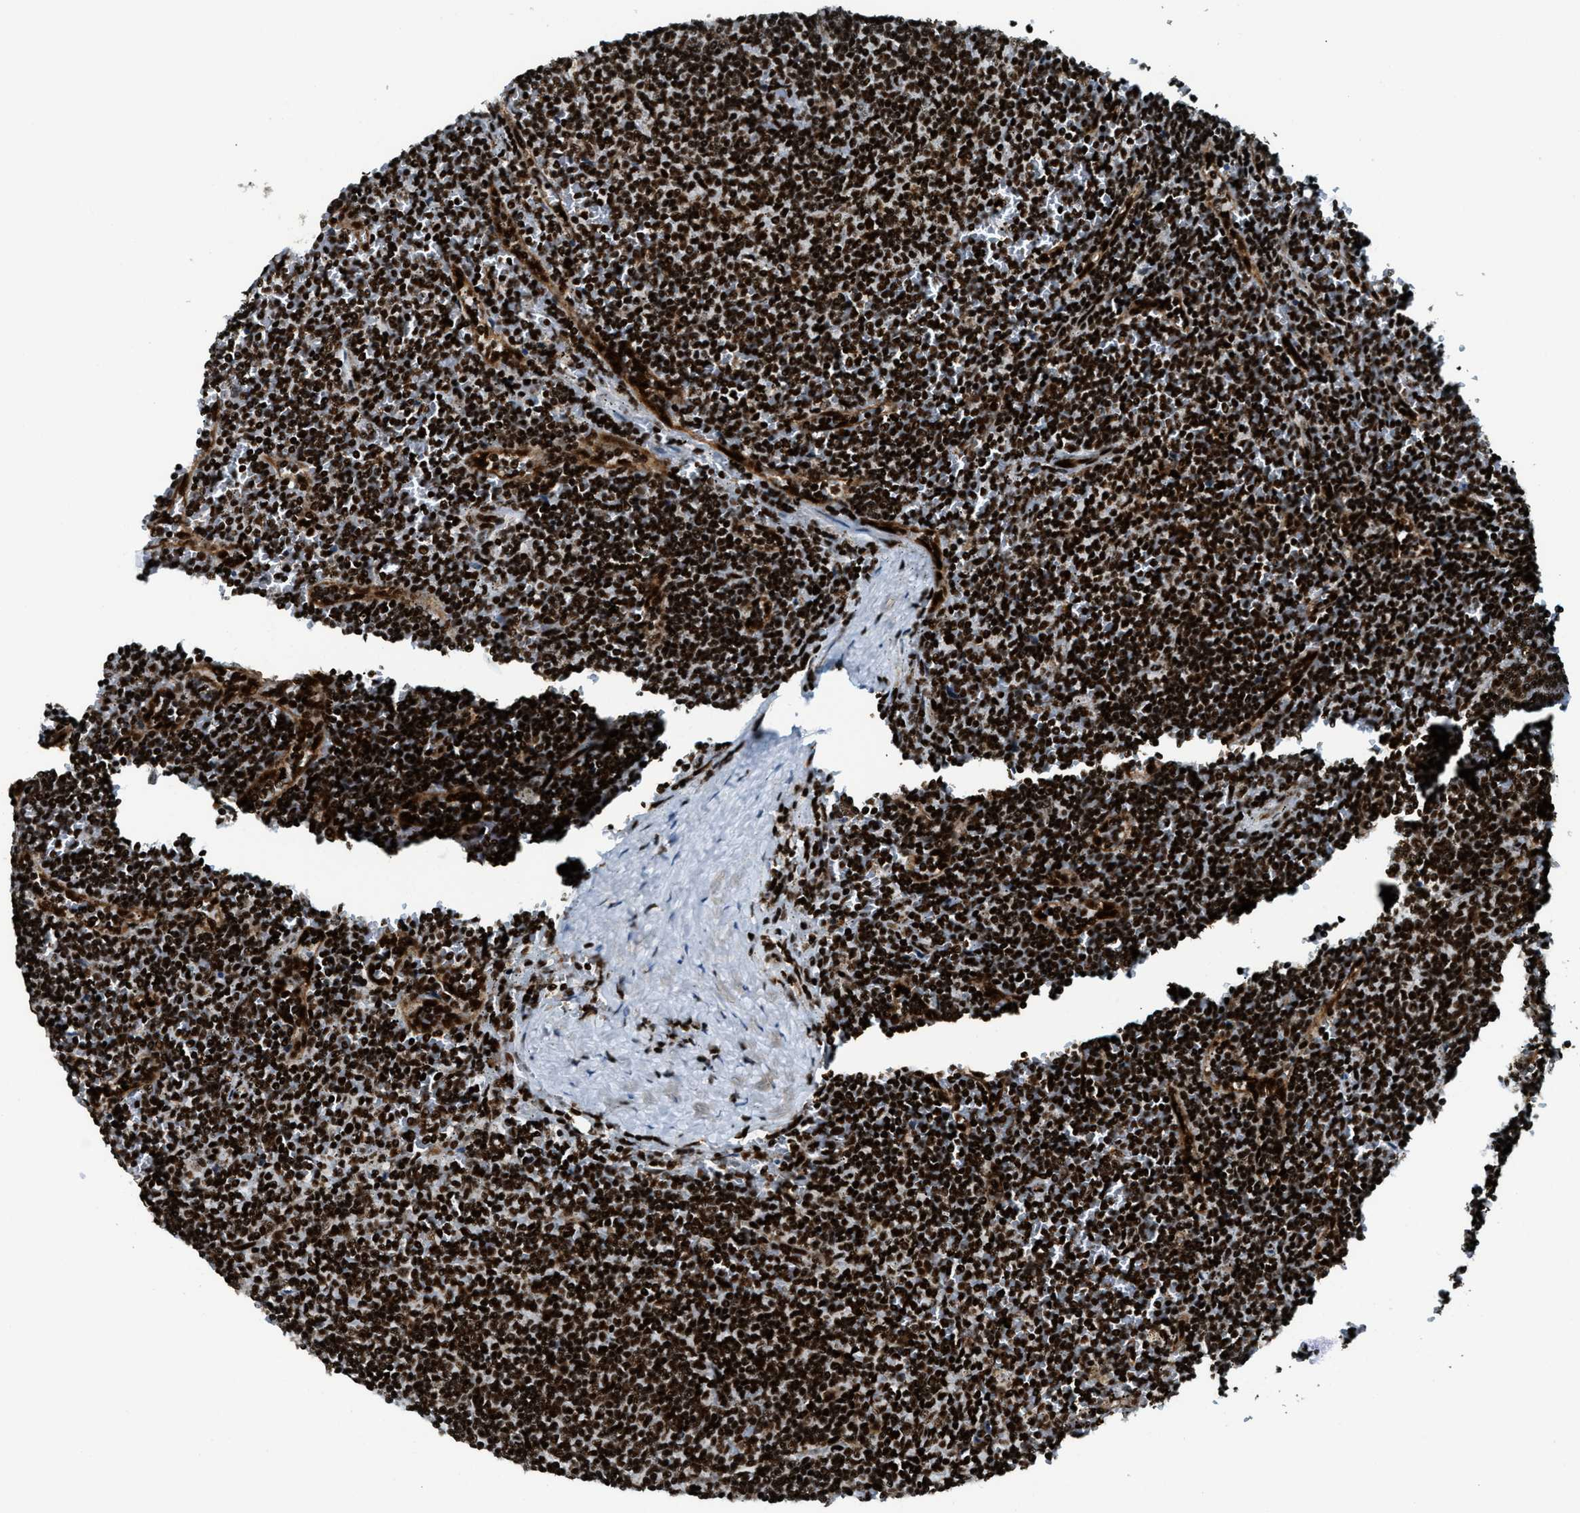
{"staining": {"intensity": "strong", "quantity": ">75%", "location": "nuclear"}, "tissue": "lymphoma", "cell_type": "Tumor cells", "image_type": "cancer", "snomed": [{"axis": "morphology", "description": "Malignant lymphoma, non-Hodgkin's type, Low grade"}, {"axis": "topography", "description": "Spleen"}], "caption": "This is an image of immunohistochemistry (IHC) staining of lymphoma, which shows strong expression in the nuclear of tumor cells.", "gene": "GABPB1", "patient": {"sex": "female", "age": 50}}